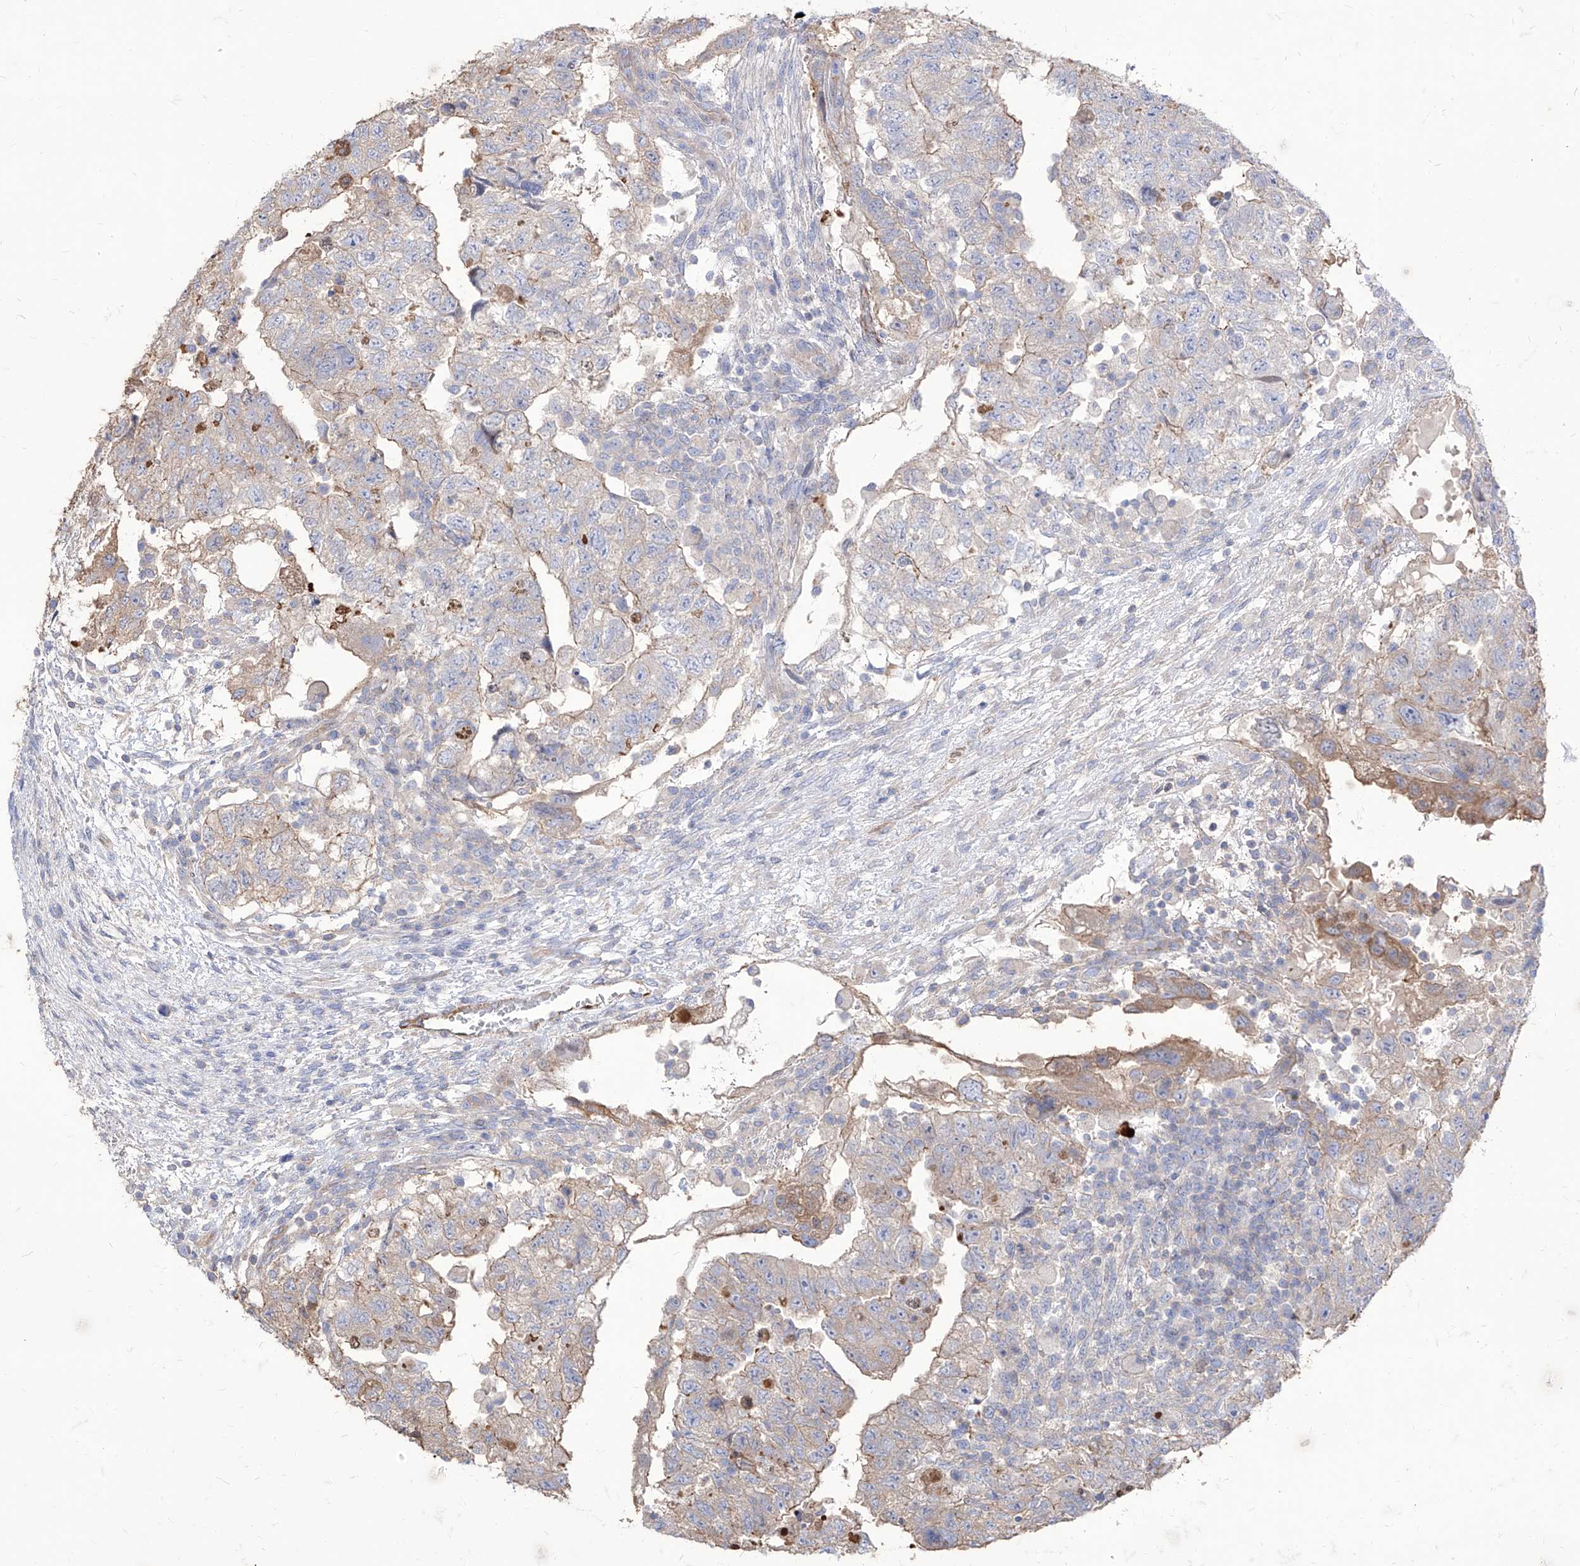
{"staining": {"intensity": "weak", "quantity": "<25%", "location": "cytoplasmic/membranous"}, "tissue": "testis cancer", "cell_type": "Tumor cells", "image_type": "cancer", "snomed": [{"axis": "morphology", "description": "Carcinoma, Embryonal, NOS"}, {"axis": "topography", "description": "Testis"}], "caption": "Immunohistochemical staining of human testis cancer (embryonal carcinoma) demonstrates no significant positivity in tumor cells.", "gene": "C1orf74", "patient": {"sex": "male", "age": 36}}